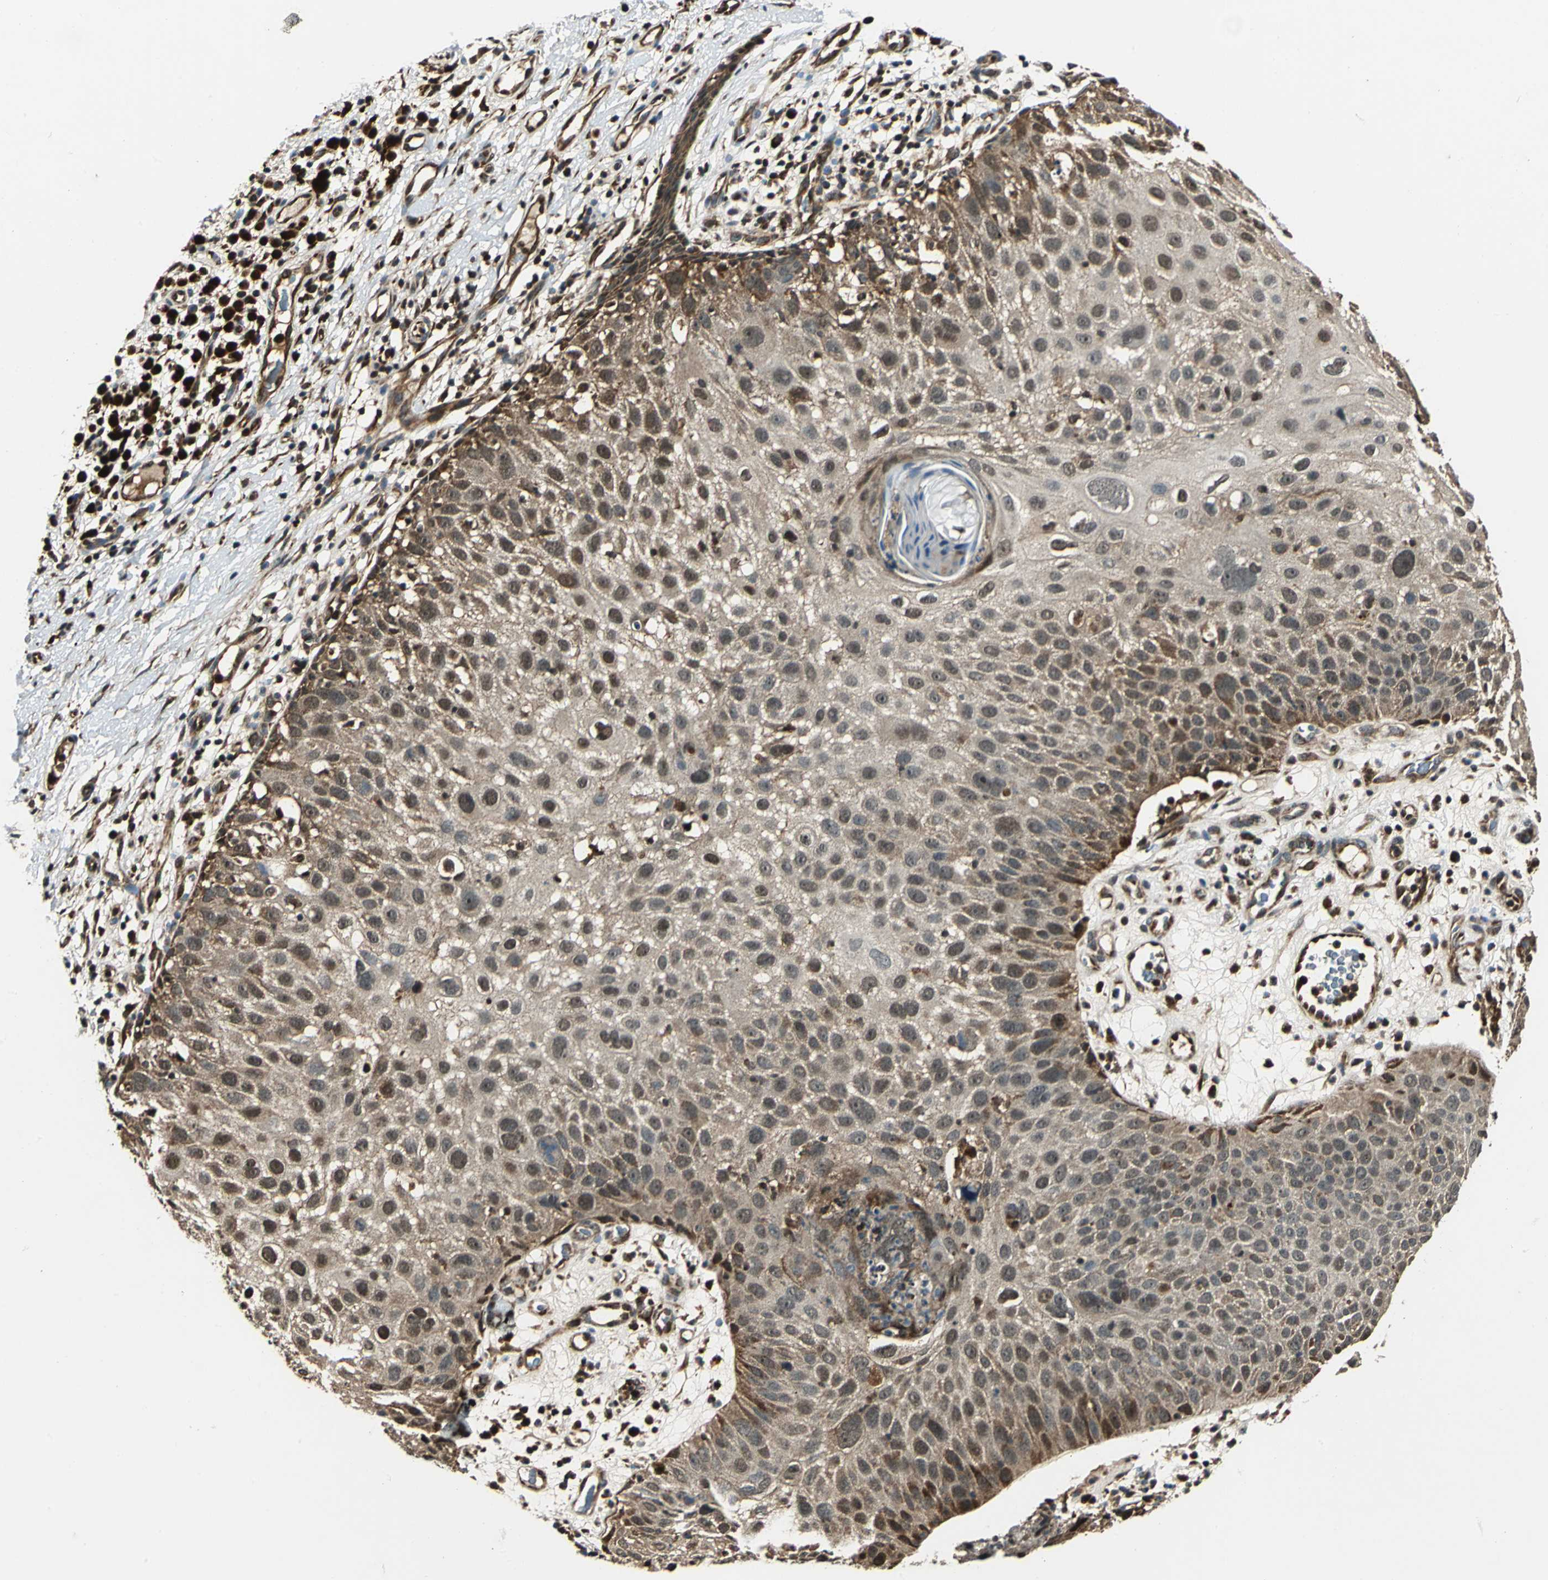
{"staining": {"intensity": "moderate", "quantity": ">75%", "location": "cytoplasmic/membranous,nuclear"}, "tissue": "skin cancer", "cell_type": "Tumor cells", "image_type": "cancer", "snomed": [{"axis": "morphology", "description": "Squamous cell carcinoma, NOS"}, {"axis": "topography", "description": "Skin"}], "caption": "This histopathology image displays immunohistochemistry (IHC) staining of skin cancer, with medium moderate cytoplasmic/membranous and nuclear positivity in about >75% of tumor cells.", "gene": "PPP1R13L", "patient": {"sex": "male", "age": 87}}